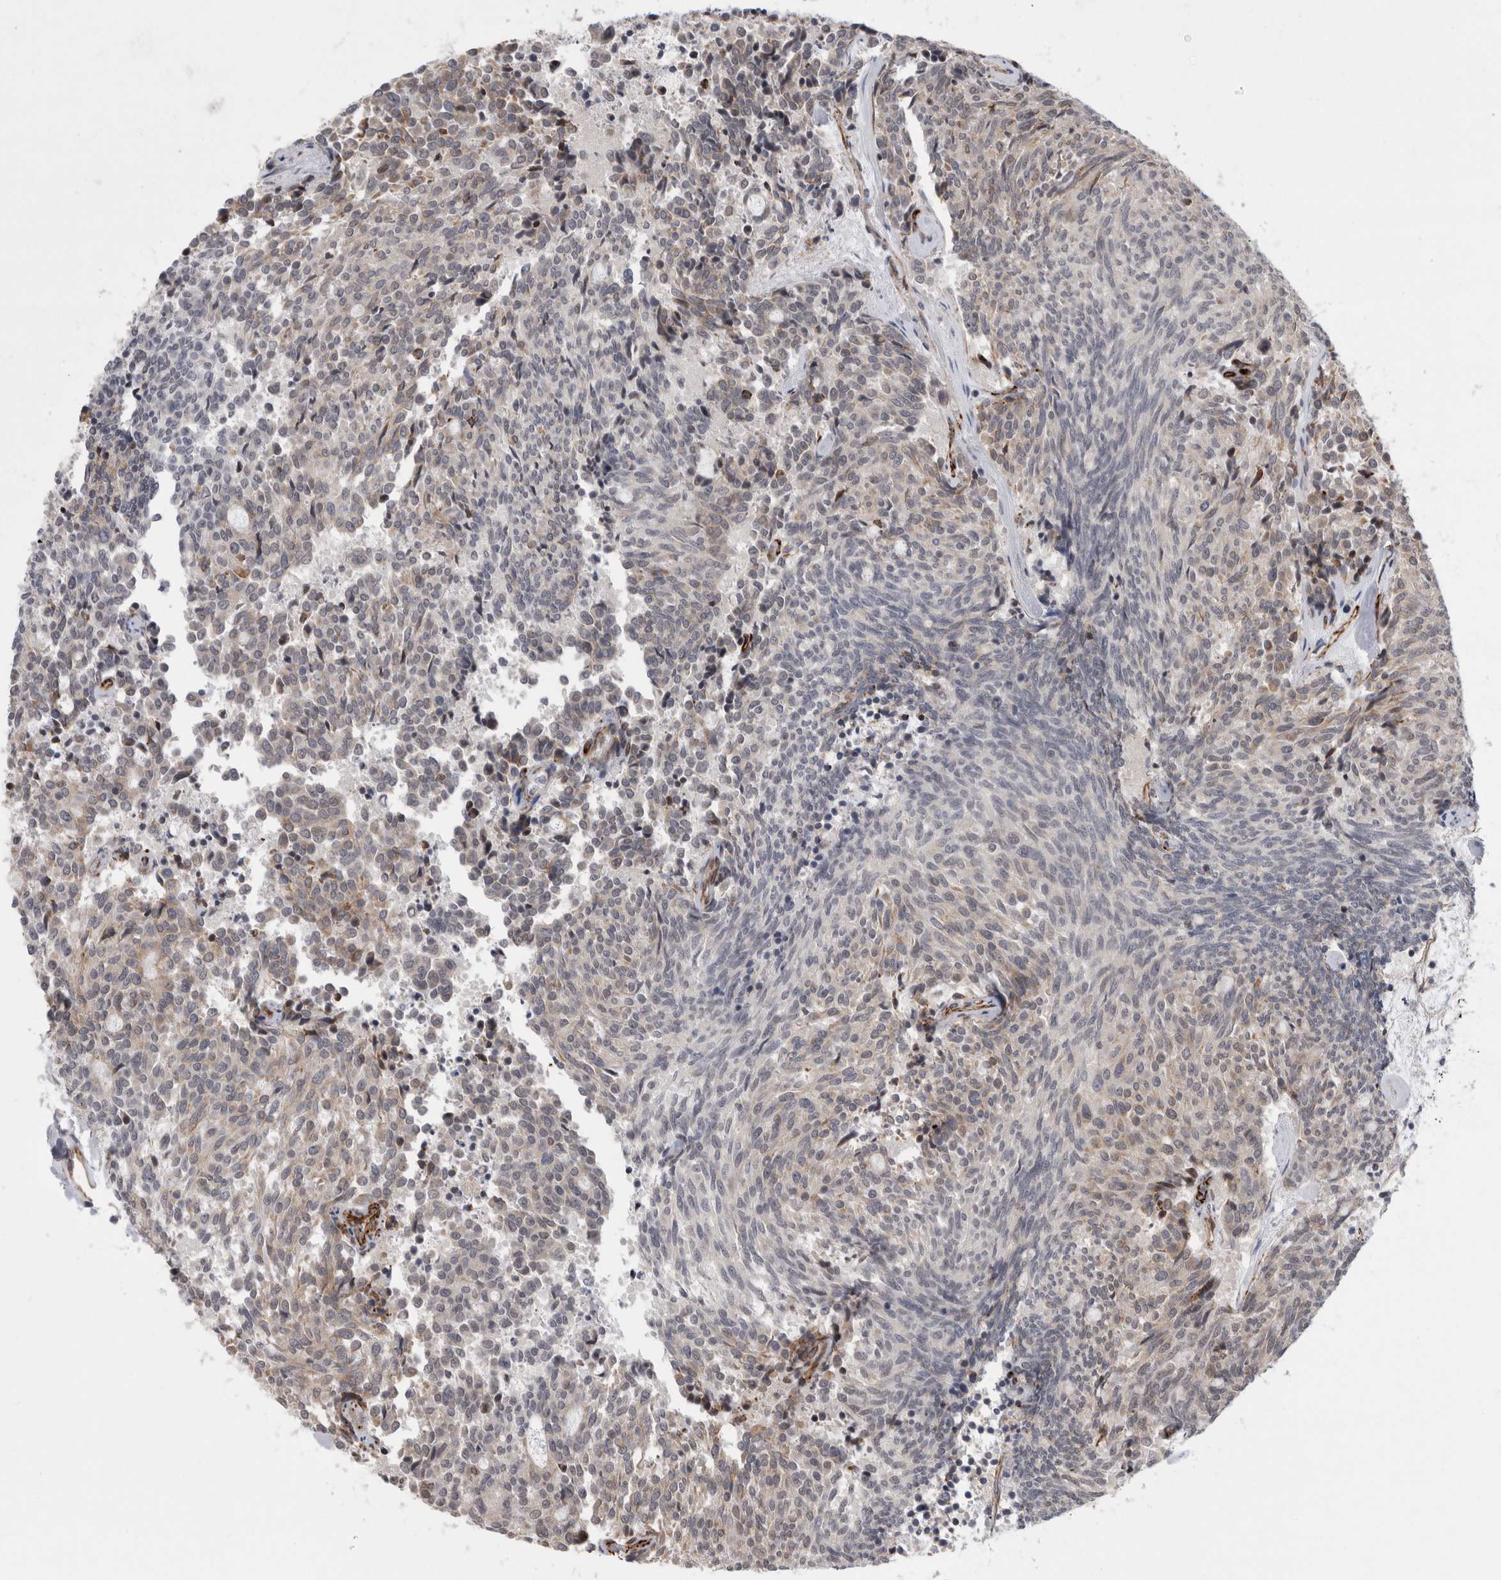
{"staining": {"intensity": "weak", "quantity": "25%-75%", "location": "cytoplasmic/membranous"}, "tissue": "carcinoid", "cell_type": "Tumor cells", "image_type": "cancer", "snomed": [{"axis": "morphology", "description": "Carcinoid, malignant, NOS"}, {"axis": "topography", "description": "Pancreas"}], "caption": "This photomicrograph displays IHC staining of human carcinoid (malignant), with low weak cytoplasmic/membranous staining in approximately 25%-75% of tumor cells.", "gene": "FAM83H", "patient": {"sex": "female", "age": 54}}